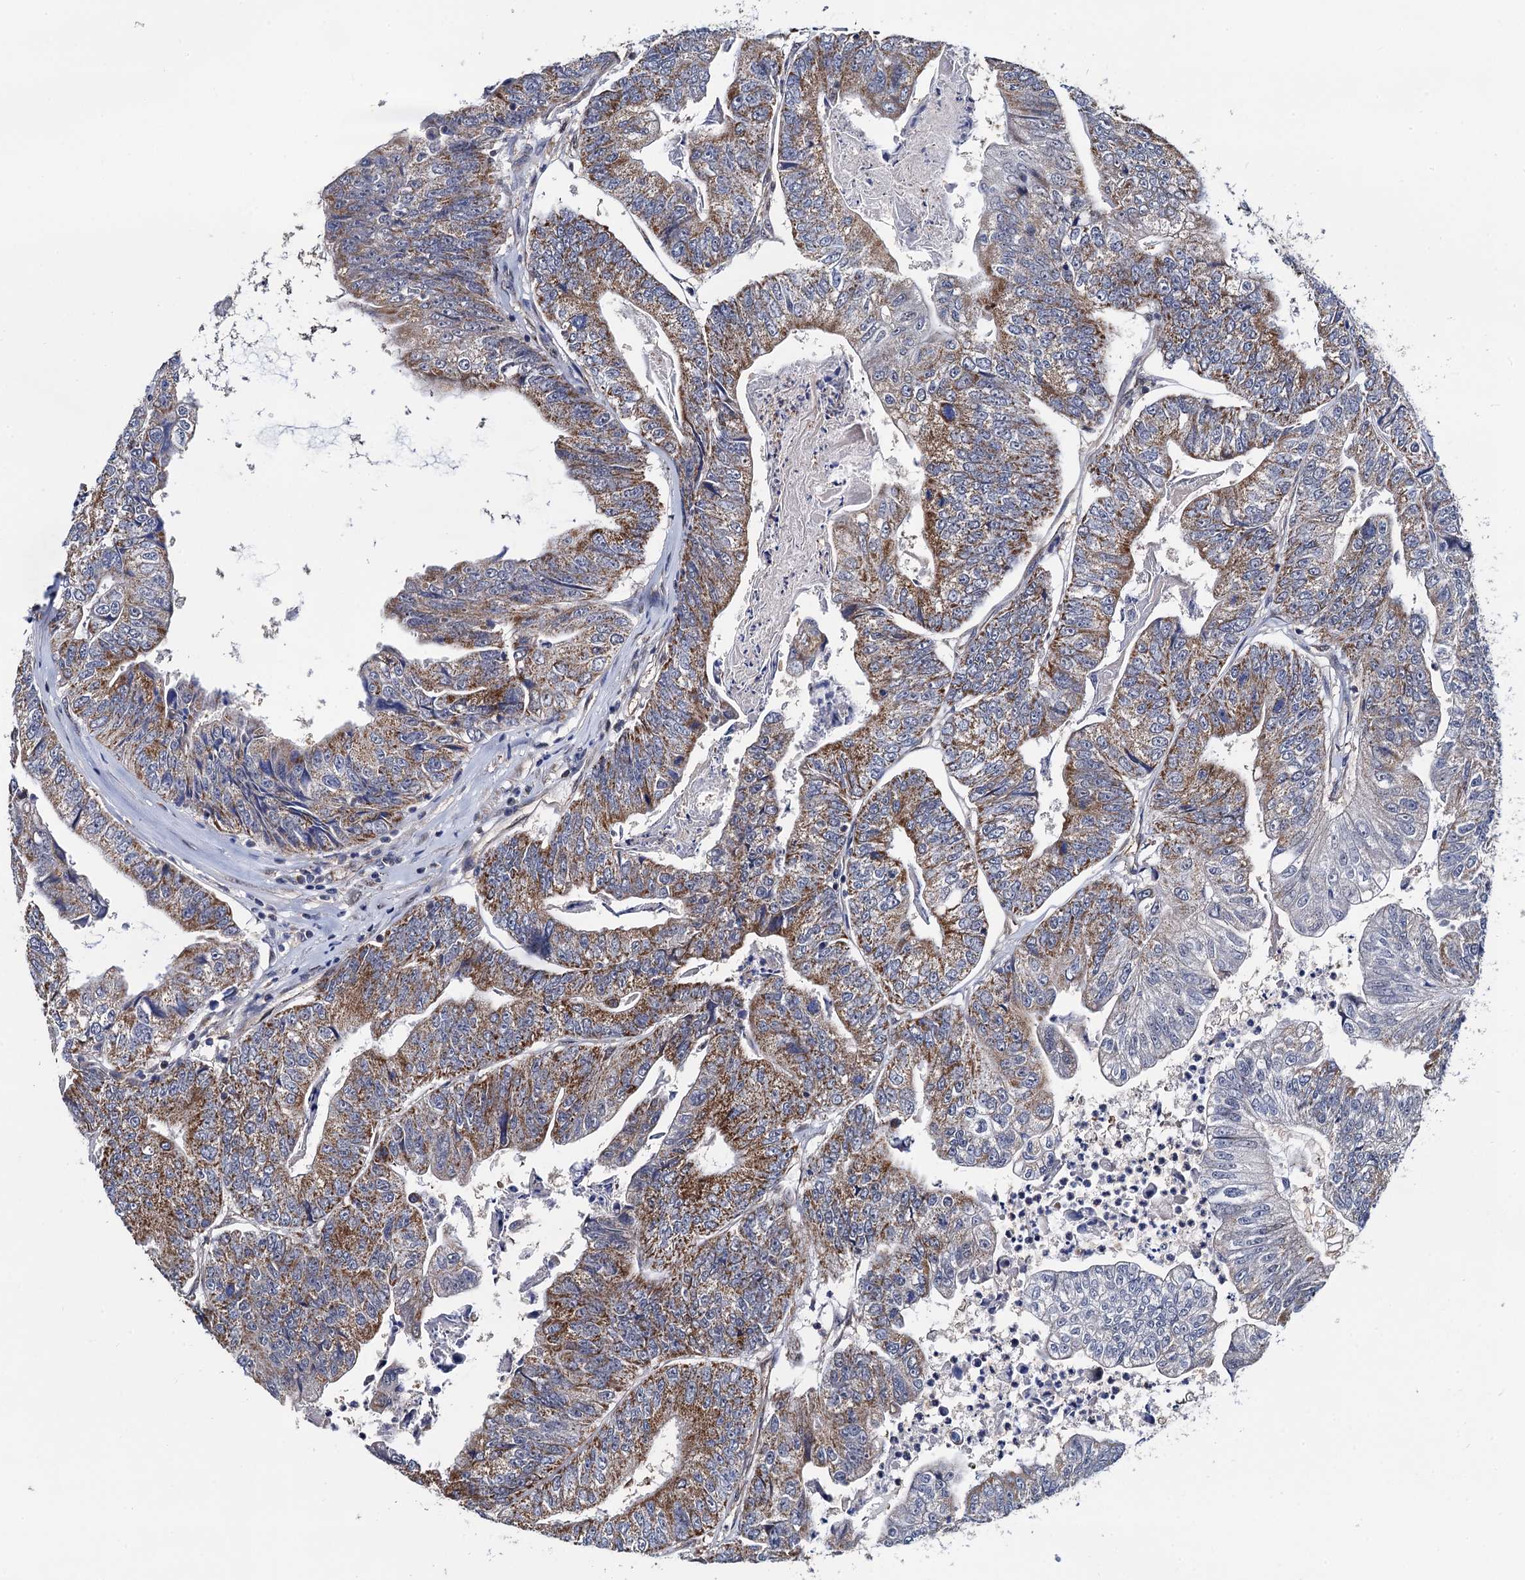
{"staining": {"intensity": "moderate", "quantity": "25%-75%", "location": "cytoplasmic/membranous"}, "tissue": "colorectal cancer", "cell_type": "Tumor cells", "image_type": "cancer", "snomed": [{"axis": "morphology", "description": "Adenocarcinoma, NOS"}, {"axis": "topography", "description": "Colon"}], "caption": "The photomicrograph exhibits staining of colorectal cancer (adenocarcinoma), revealing moderate cytoplasmic/membranous protein expression (brown color) within tumor cells.", "gene": "PTCD3", "patient": {"sex": "female", "age": 67}}